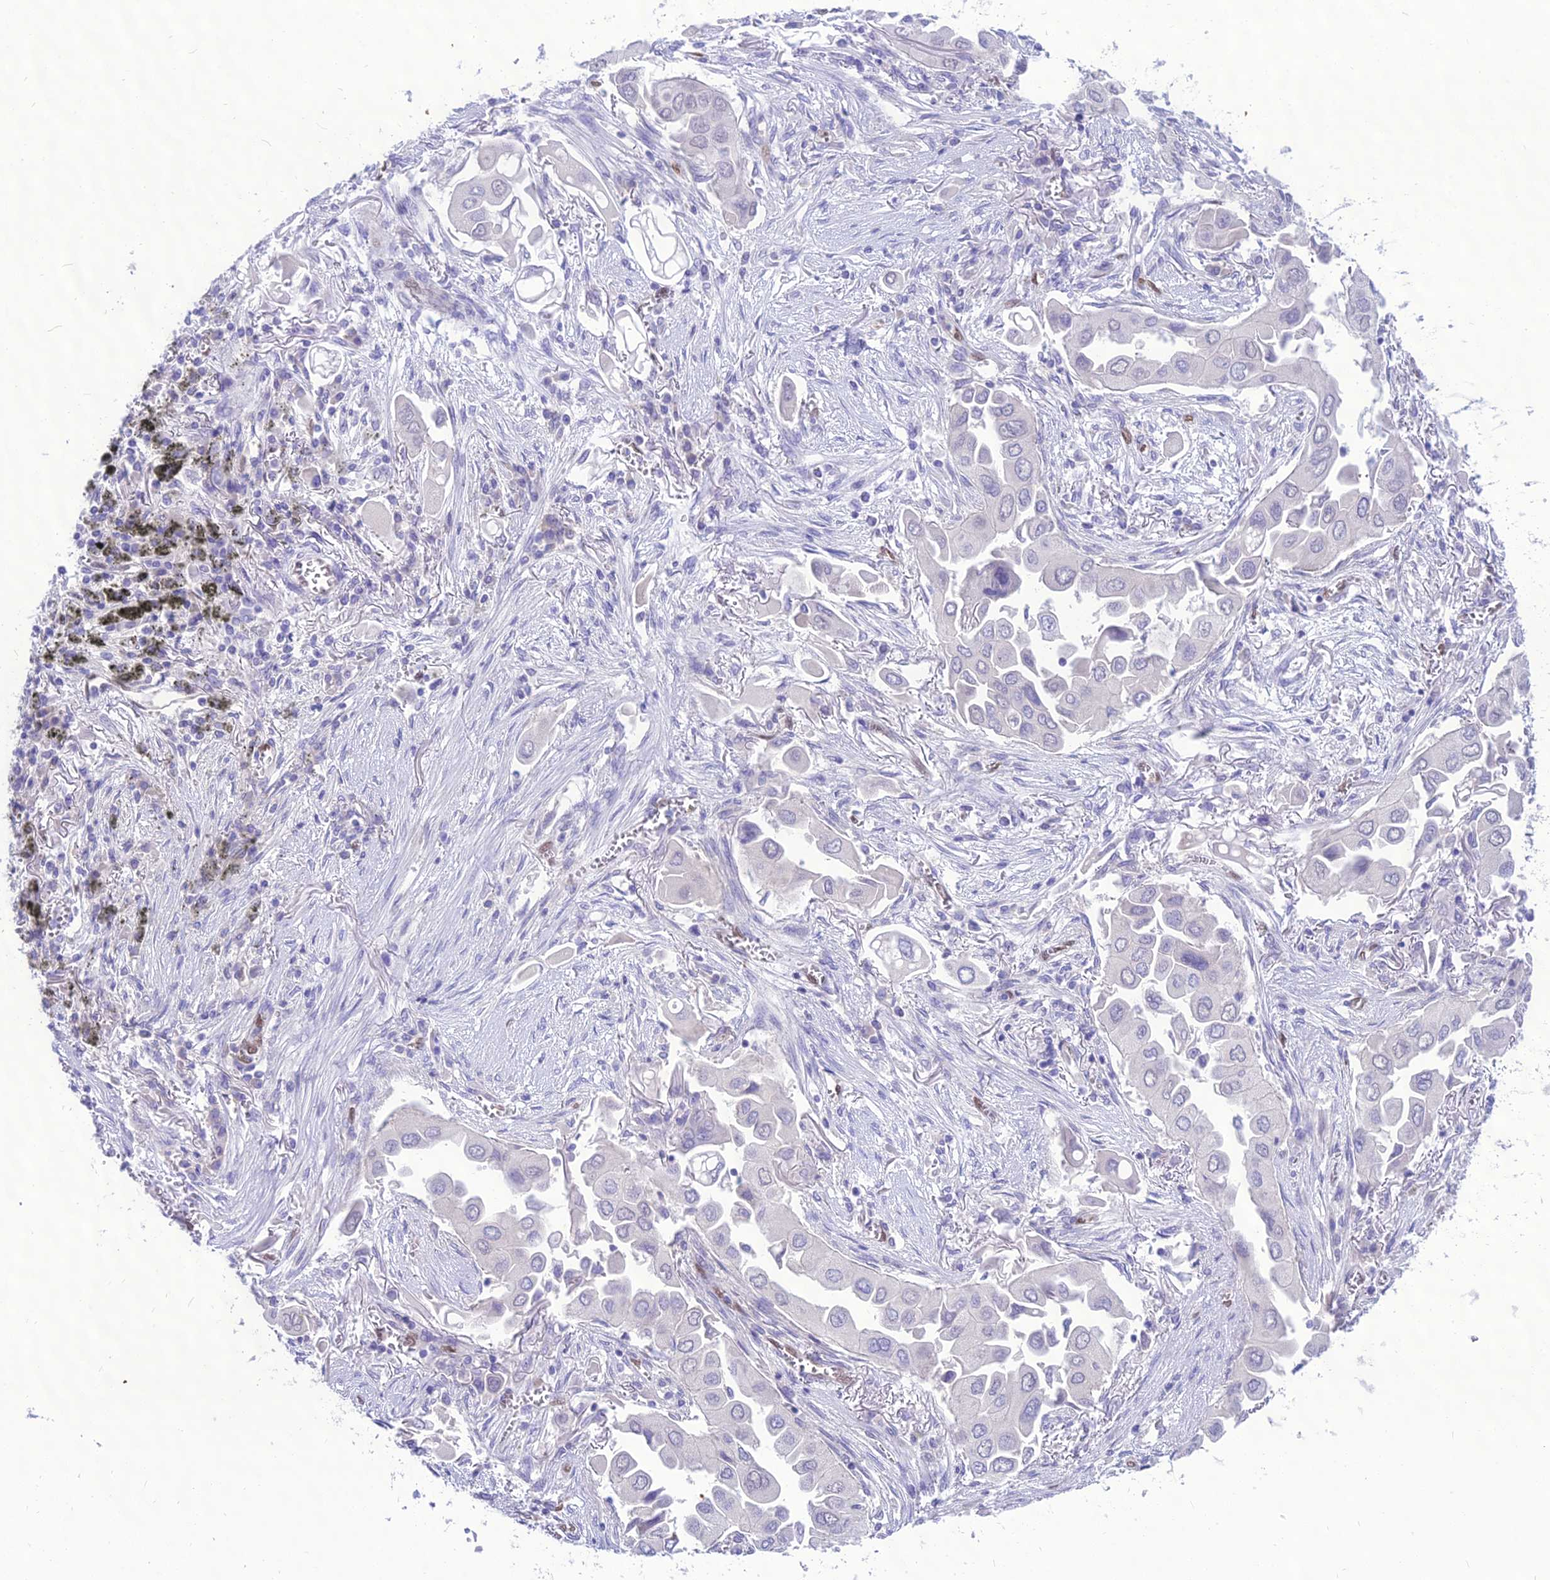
{"staining": {"intensity": "negative", "quantity": "none", "location": "none"}, "tissue": "lung cancer", "cell_type": "Tumor cells", "image_type": "cancer", "snomed": [{"axis": "morphology", "description": "Adenocarcinoma, NOS"}, {"axis": "topography", "description": "Lung"}], "caption": "Micrograph shows no protein staining in tumor cells of lung cancer tissue.", "gene": "NOVA2", "patient": {"sex": "female", "age": 76}}